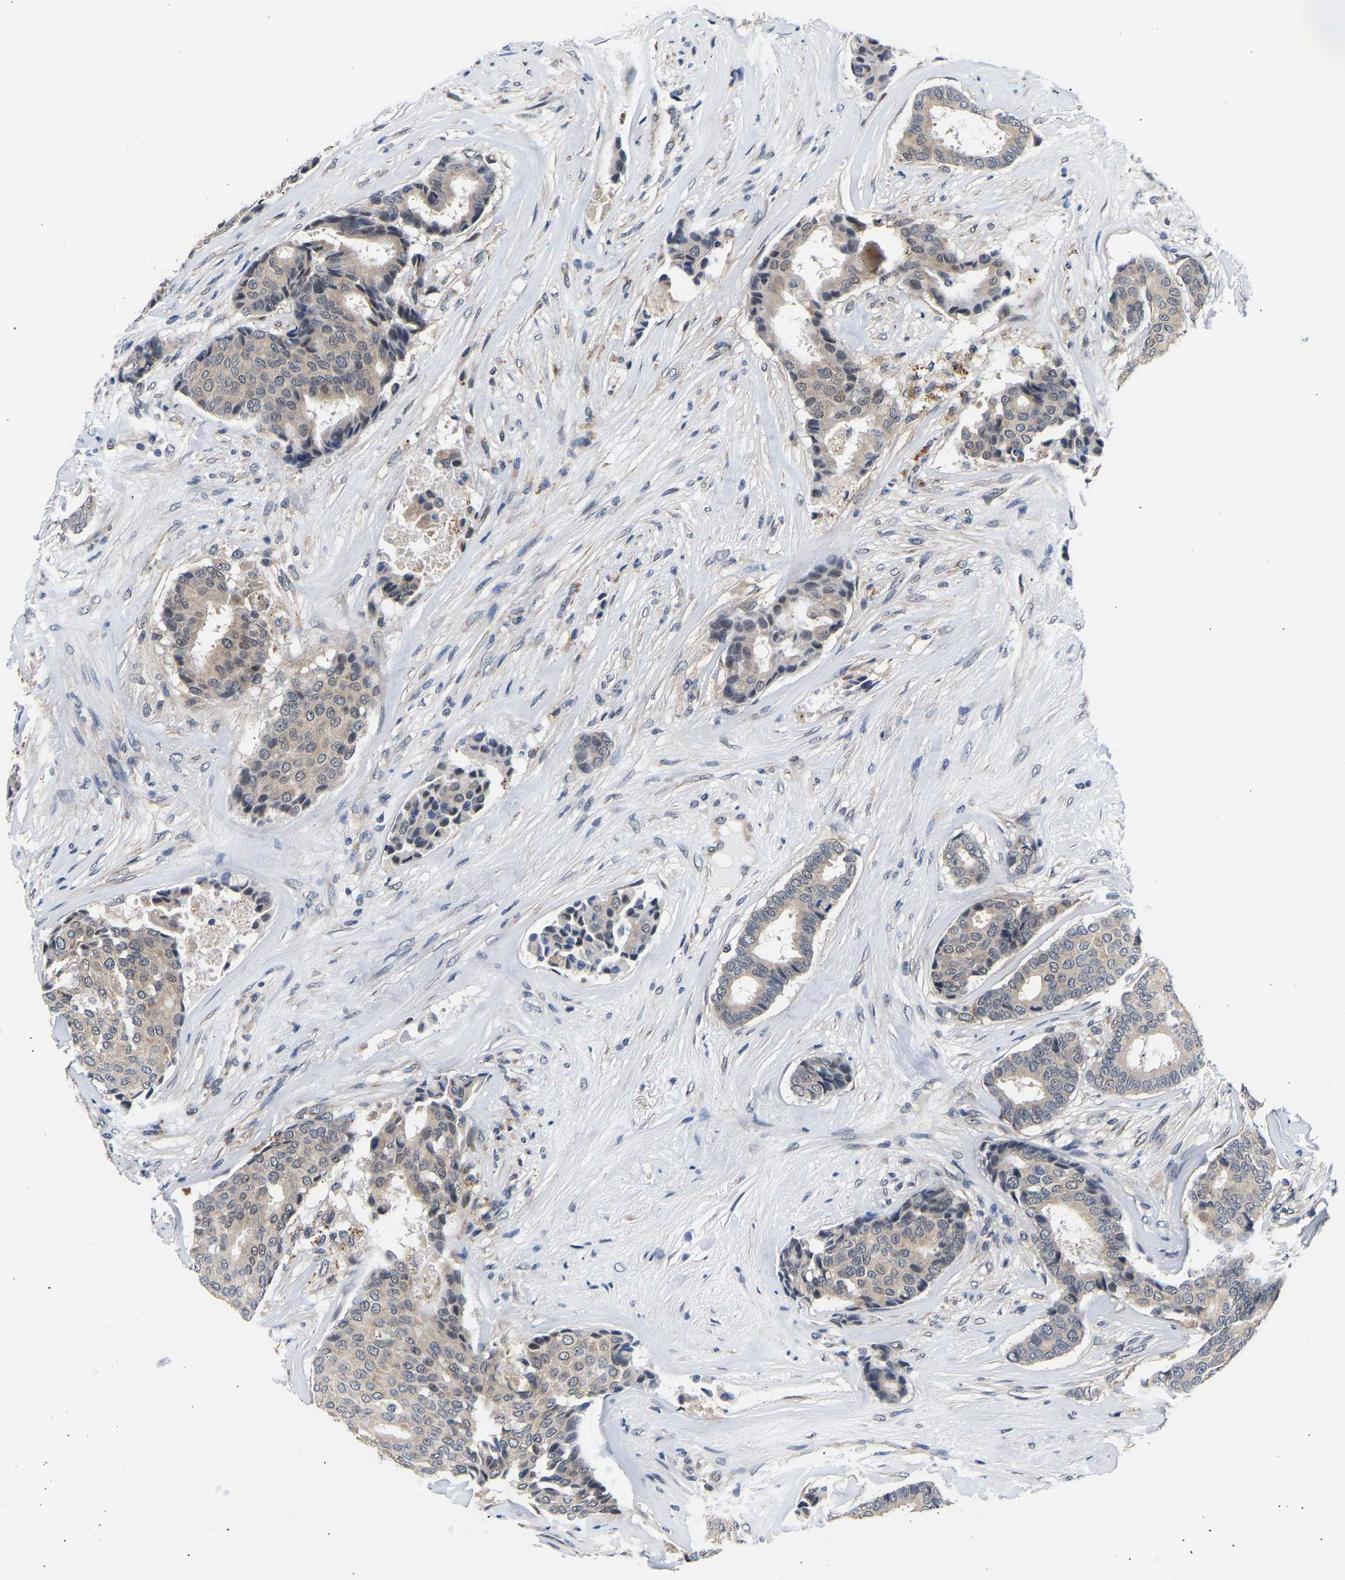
{"staining": {"intensity": "weak", "quantity": "25%-75%", "location": "cytoplasmic/membranous"}, "tissue": "breast cancer", "cell_type": "Tumor cells", "image_type": "cancer", "snomed": [{"axis": "morphology", "description": "Duct carcinoma"}, {"axis": "topography", "description": "Breast"}], "caption": "IHC image of breast cancer stained for a protein (brown), which reveals low levels of weak cytoplasmic/membranous positivity in about 25%-75% of tumor cells.", "gene": "METTL16", "patient": {"sex": "female", "age": 75}}